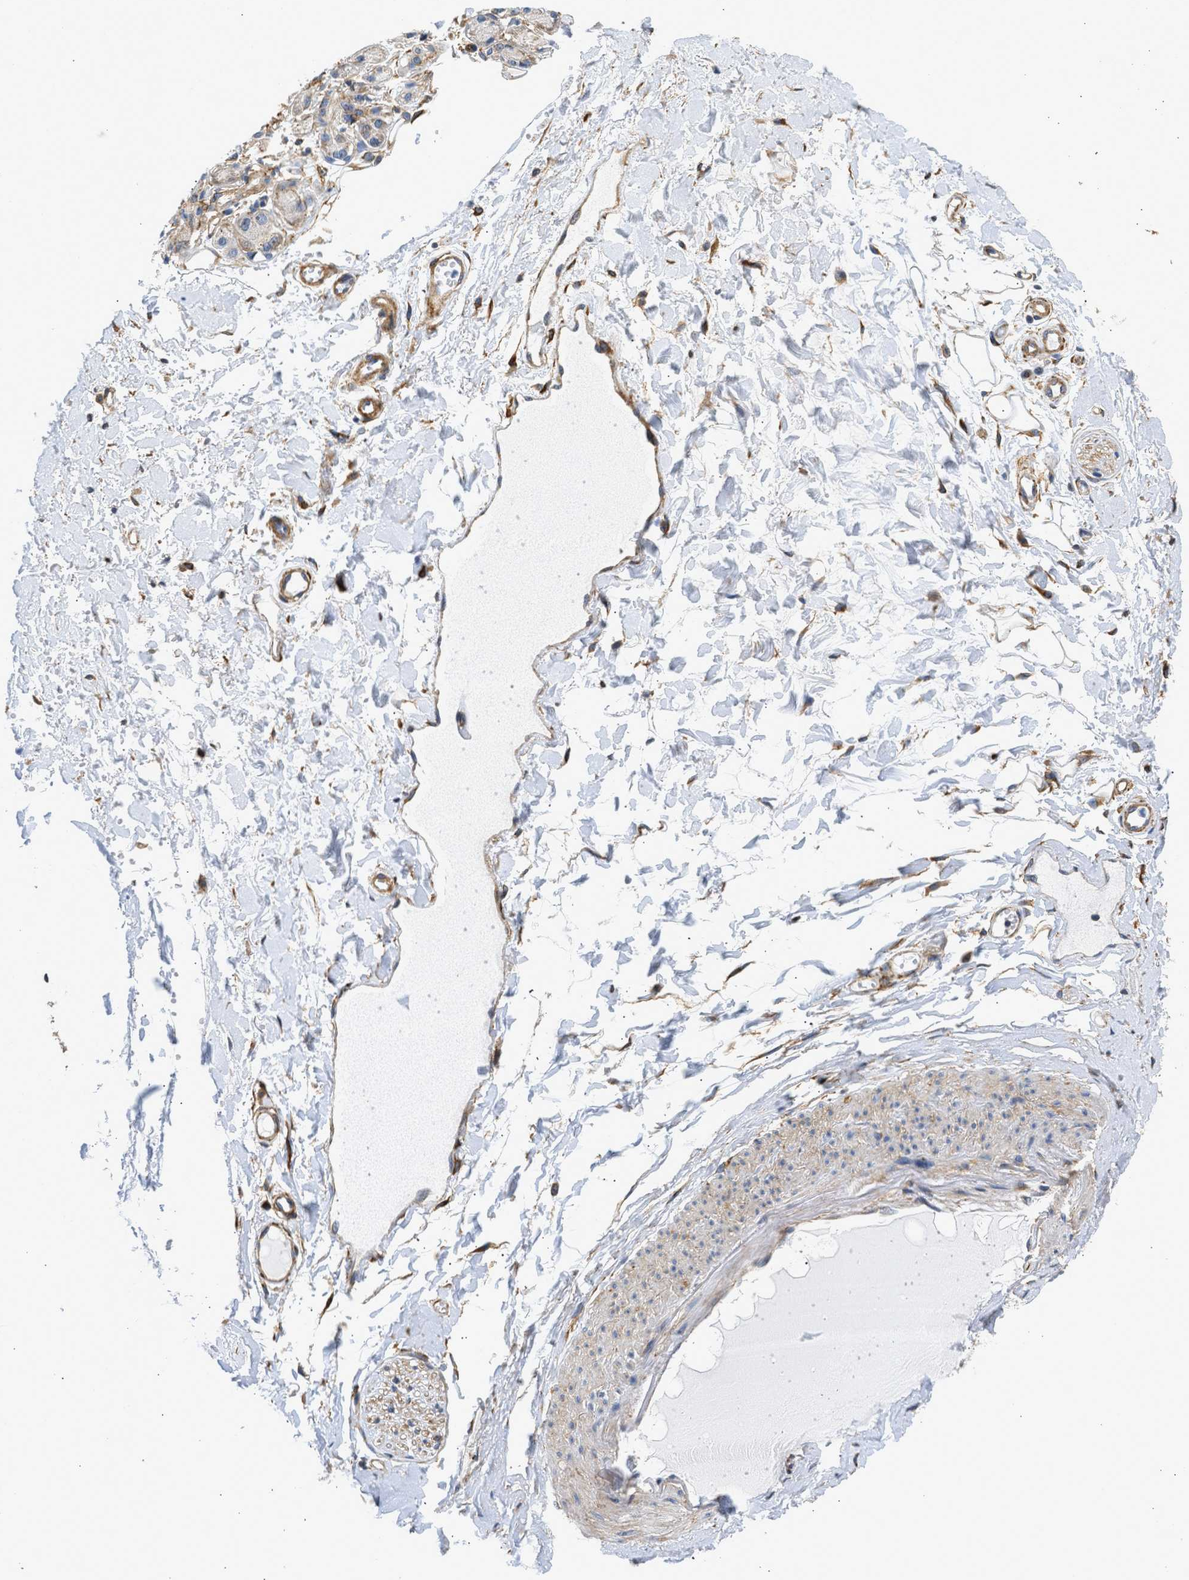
{"staining": {"intensity": "negative", "quantity": "none", "location": "none"}, "tissue": "adipose tissue", "cell_type": "Adipocytes", "image_type": "normal", "snomed": [{"axis": "morphology", "description": "Normal tissue, NOS"}, {"axis": "morphology", "description": "Inflammation, NOS"}, {"axis": "topography", "description": "Salivary gland"}, {"axis": "topography", "description": "Peripheral nerve tissue"}], "caption": "Human adipose tissue stained for a protein using immunohistochemistry (IHC) exhibits no staining in adipocytes.", "gene": "SEPTIN2", "patient": {"sex": "female", "age": 75}}